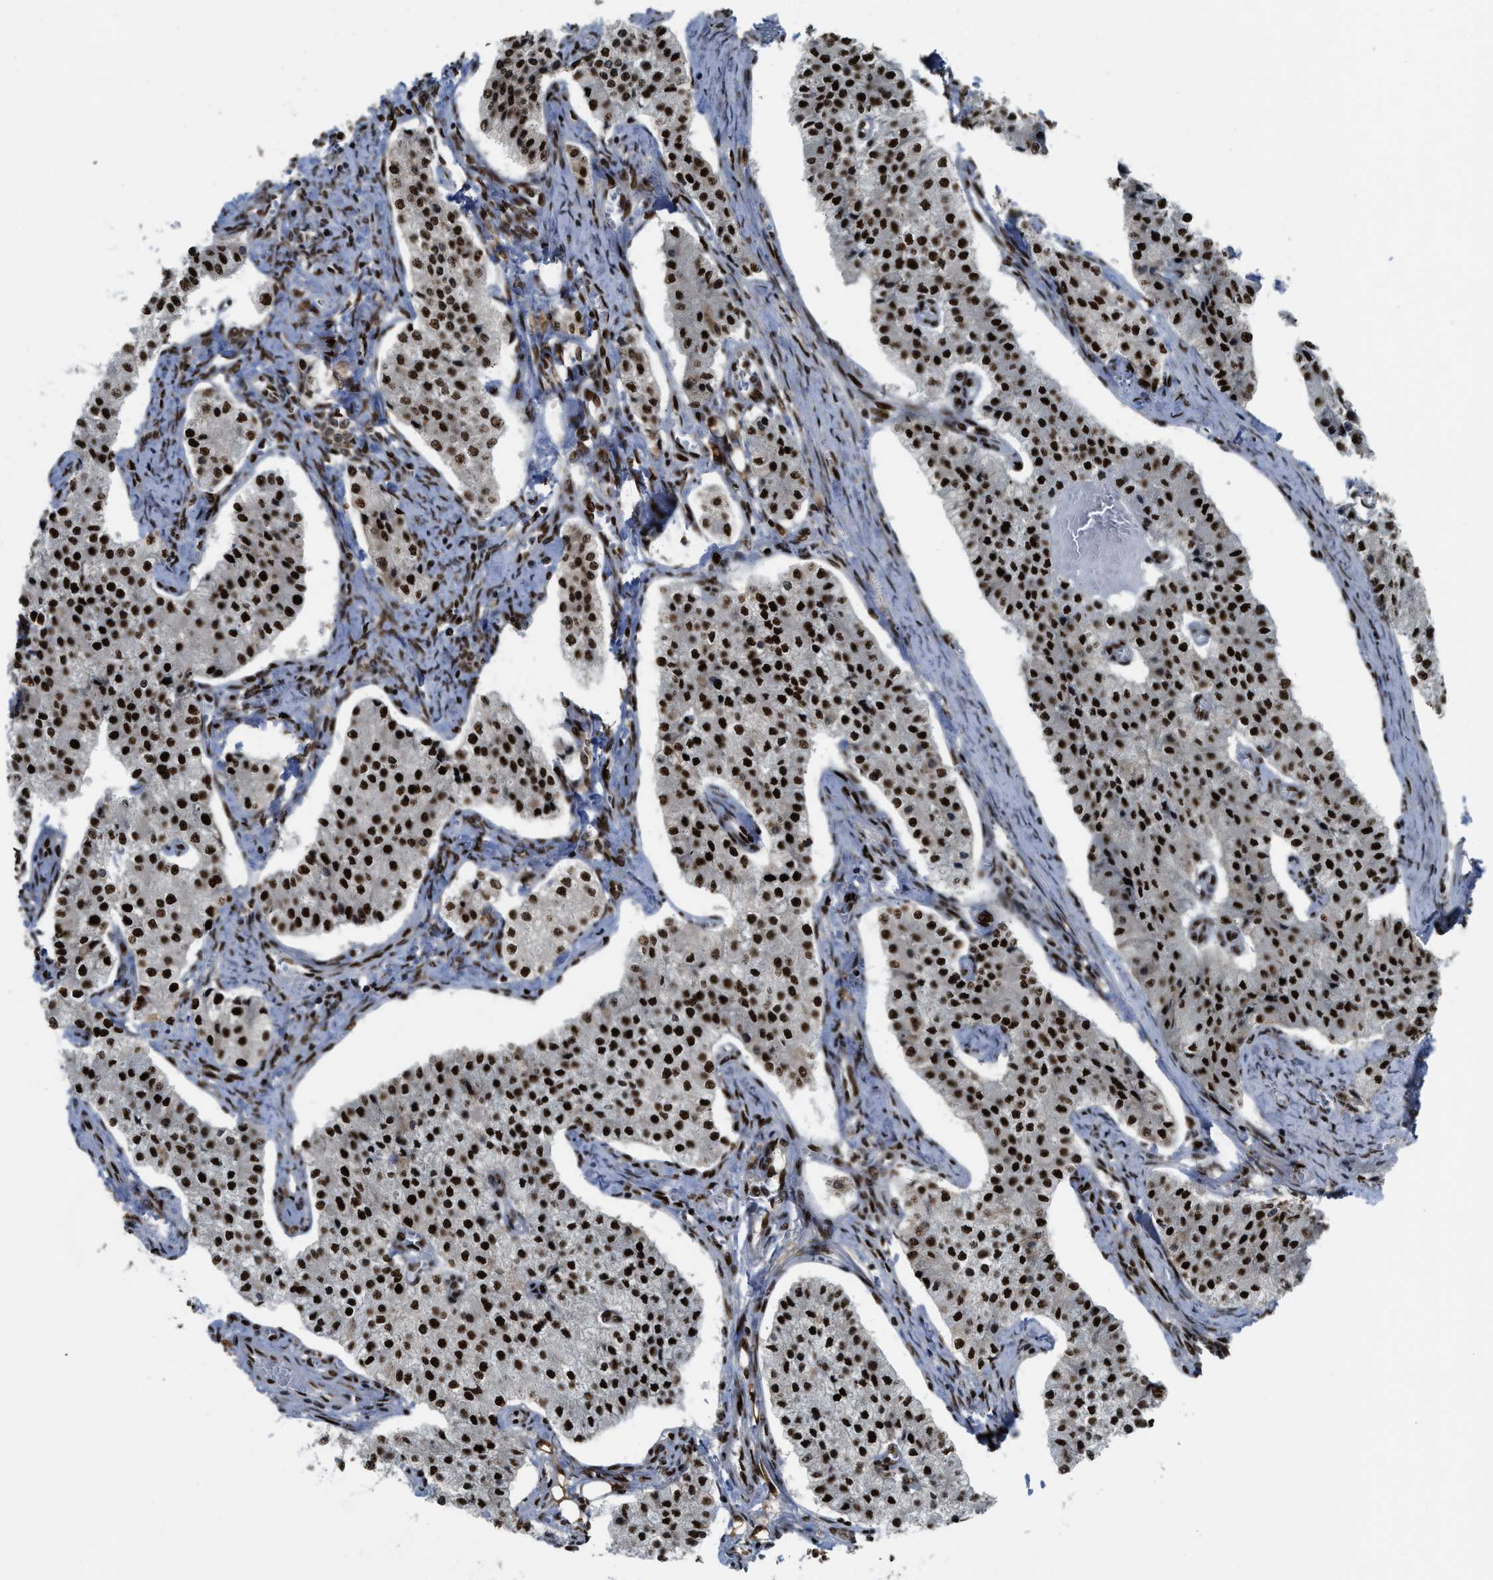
{"staining": {"intensity": "strong", "quantity": ">75%", "location": "nuclear"}, "tissue": "carcinoid", "cell_type": "Tumor cells", "image_type": "cancer", "snomed": [{"axis": "morphology", "description": "Carcinoid, malignant, NOS"}, {"axis": "topography", "description": "Colon"}], "caption": "Protein staining shows strong nuclear expression in approximately >75% of tumor cells in carcinoid. The protein of interest is shown in brown color, while the nuclei are stained blue.", "gene": "RFX5", "patient": {"sex": "female", "age": 52}}